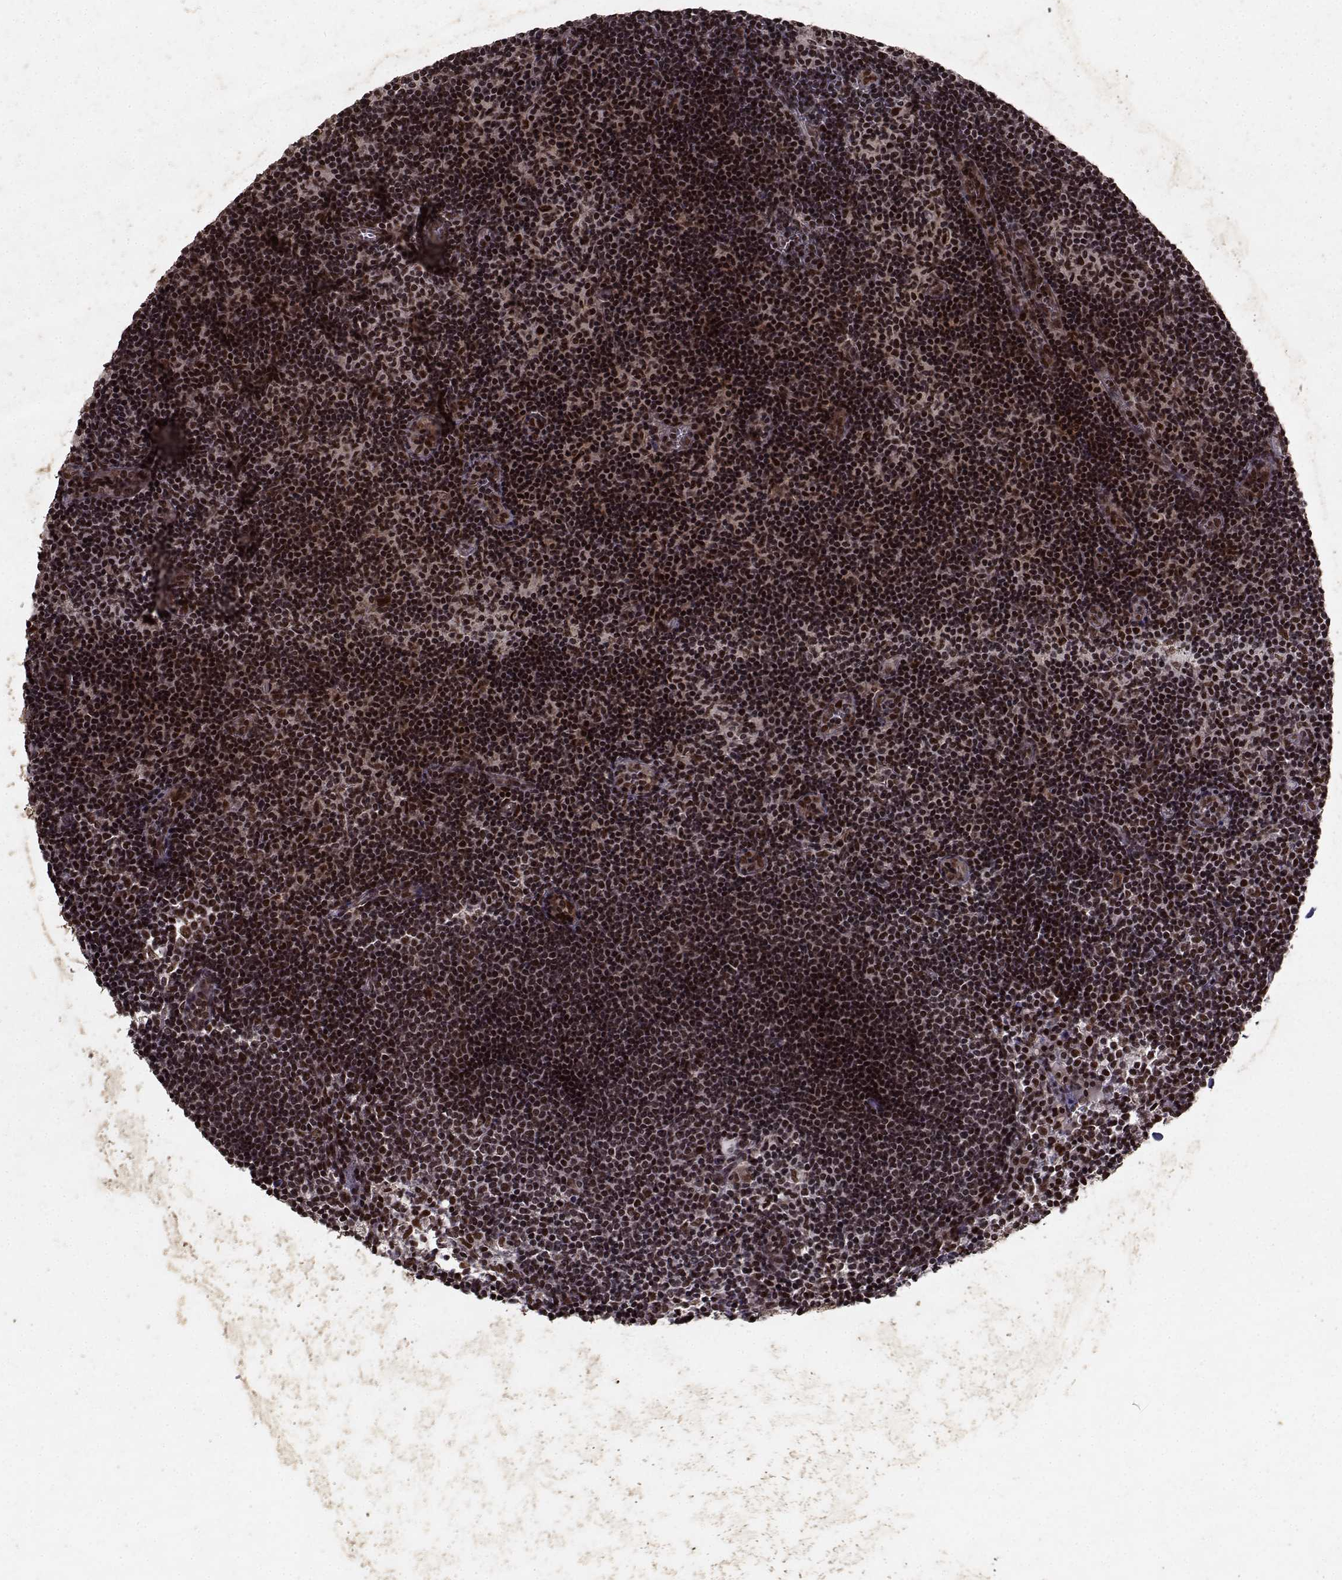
{"staining": {"intensity": "strong", "quantity": ">75%", "location": "nuclear"}, "tissue": "lymph node", "cell_type": "Germinal center cells", "image_type": "normal", "snomed": [{"axis": "morphology", "description": "Normal tissue, NOS"}, {"axis": "topography", "description": "Lymph node"}], "caption": "About >75% of germinal center cells in normal lymph node display strong nuclear protein positivity as visualized by brown immunohistochemical staining.", "gene": "SF1", "patient": {"sex": "male", "age": 59}}